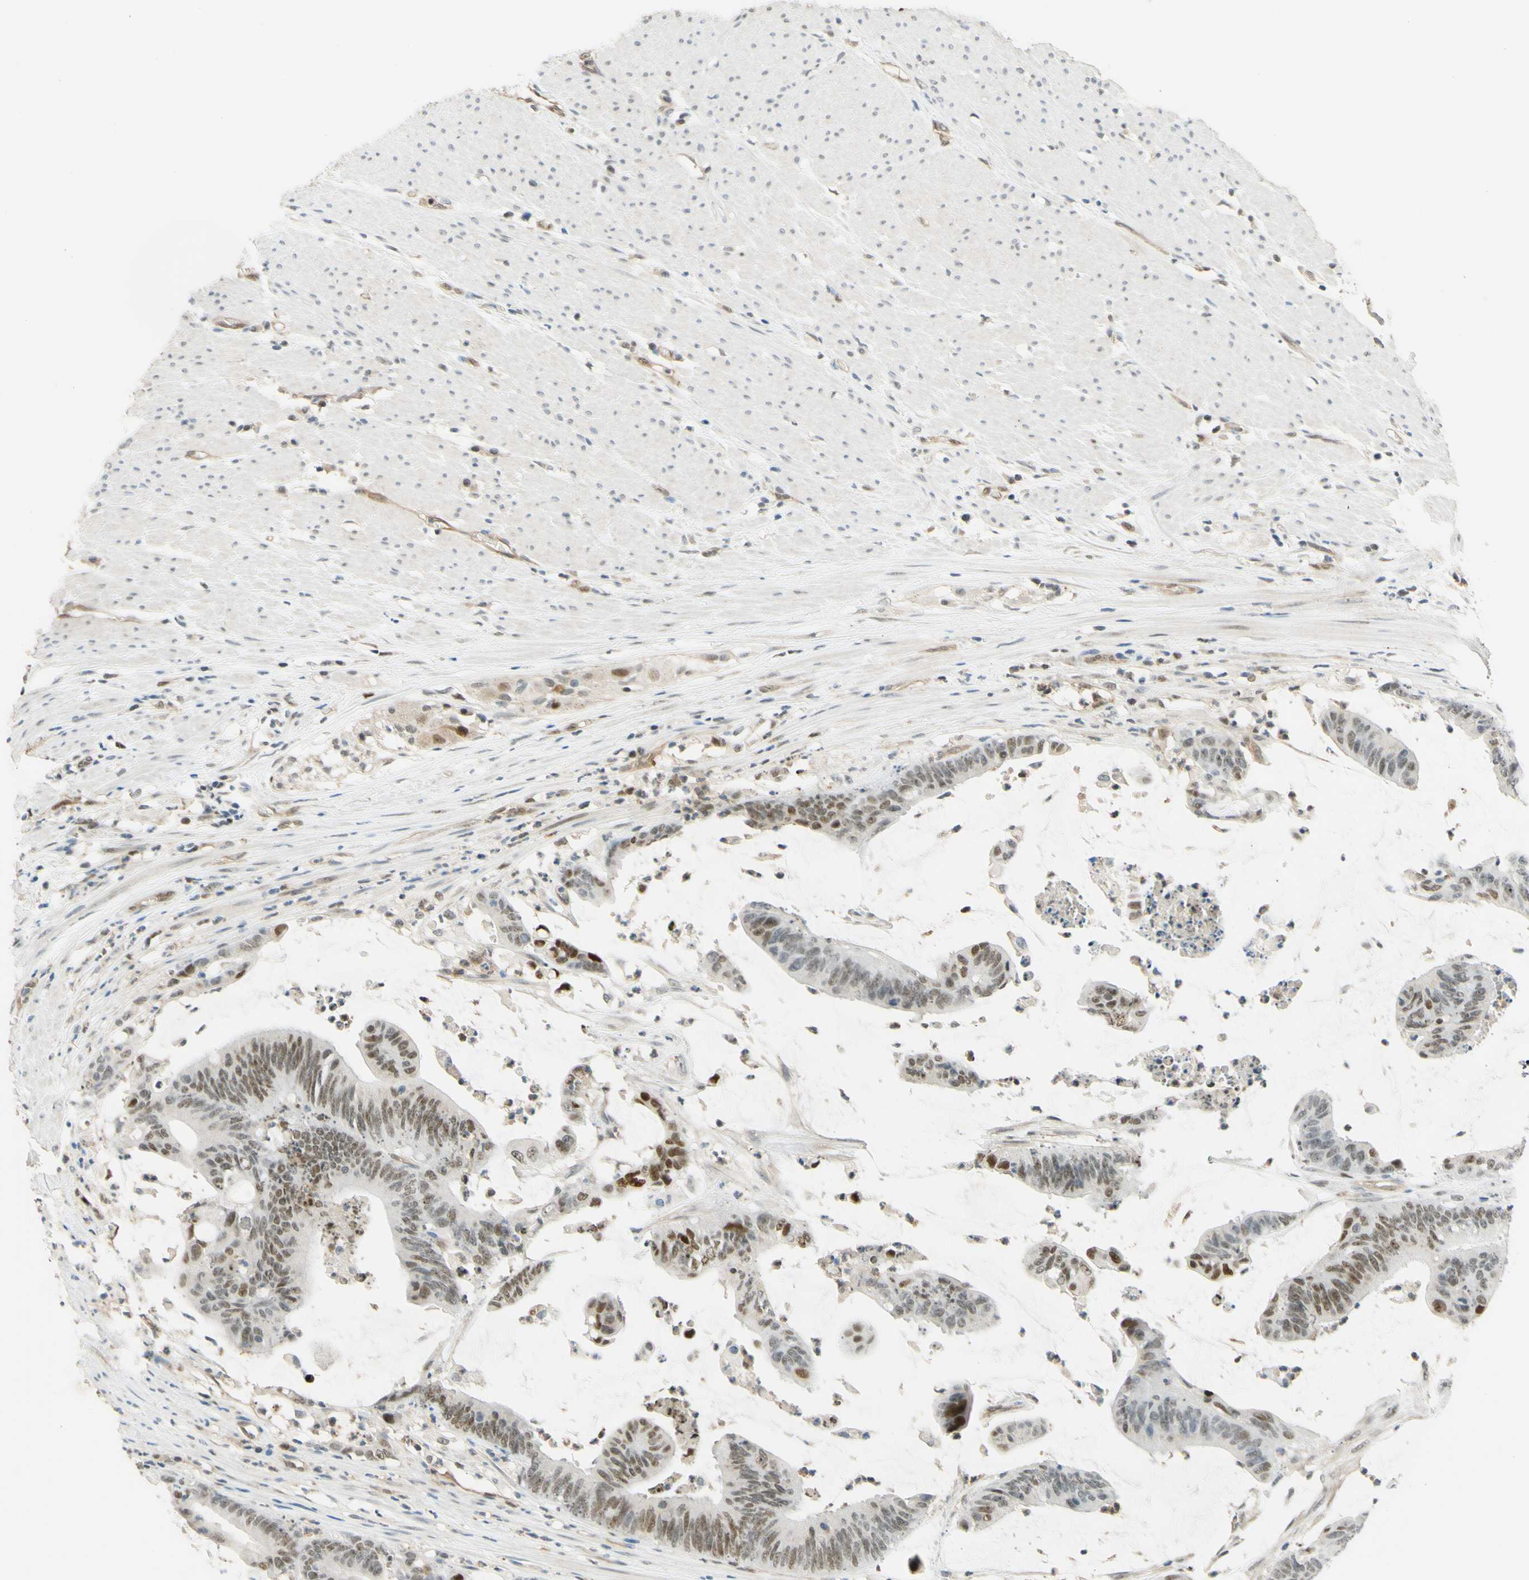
{"staining": {"intensity": "weak", "quantity": ">75%", "location": "nuclear"}, "tissue": "colorectal cancer", "cell_type": "Tumor cells", "image_type": "cancer", "snomed": [{"axis": "morphology", "description": "Adenocarcinoma, NOS"}, {"axis": "topography", "description": "Rectum"}], "caption": "Immunohistochemical staining of adenocarcinoma (colorectal) exhibits weak nuclear protein staining in about >75% of tumor cells.", "gene": "POLB", "patient": {"sex": "female", "age": 66}}